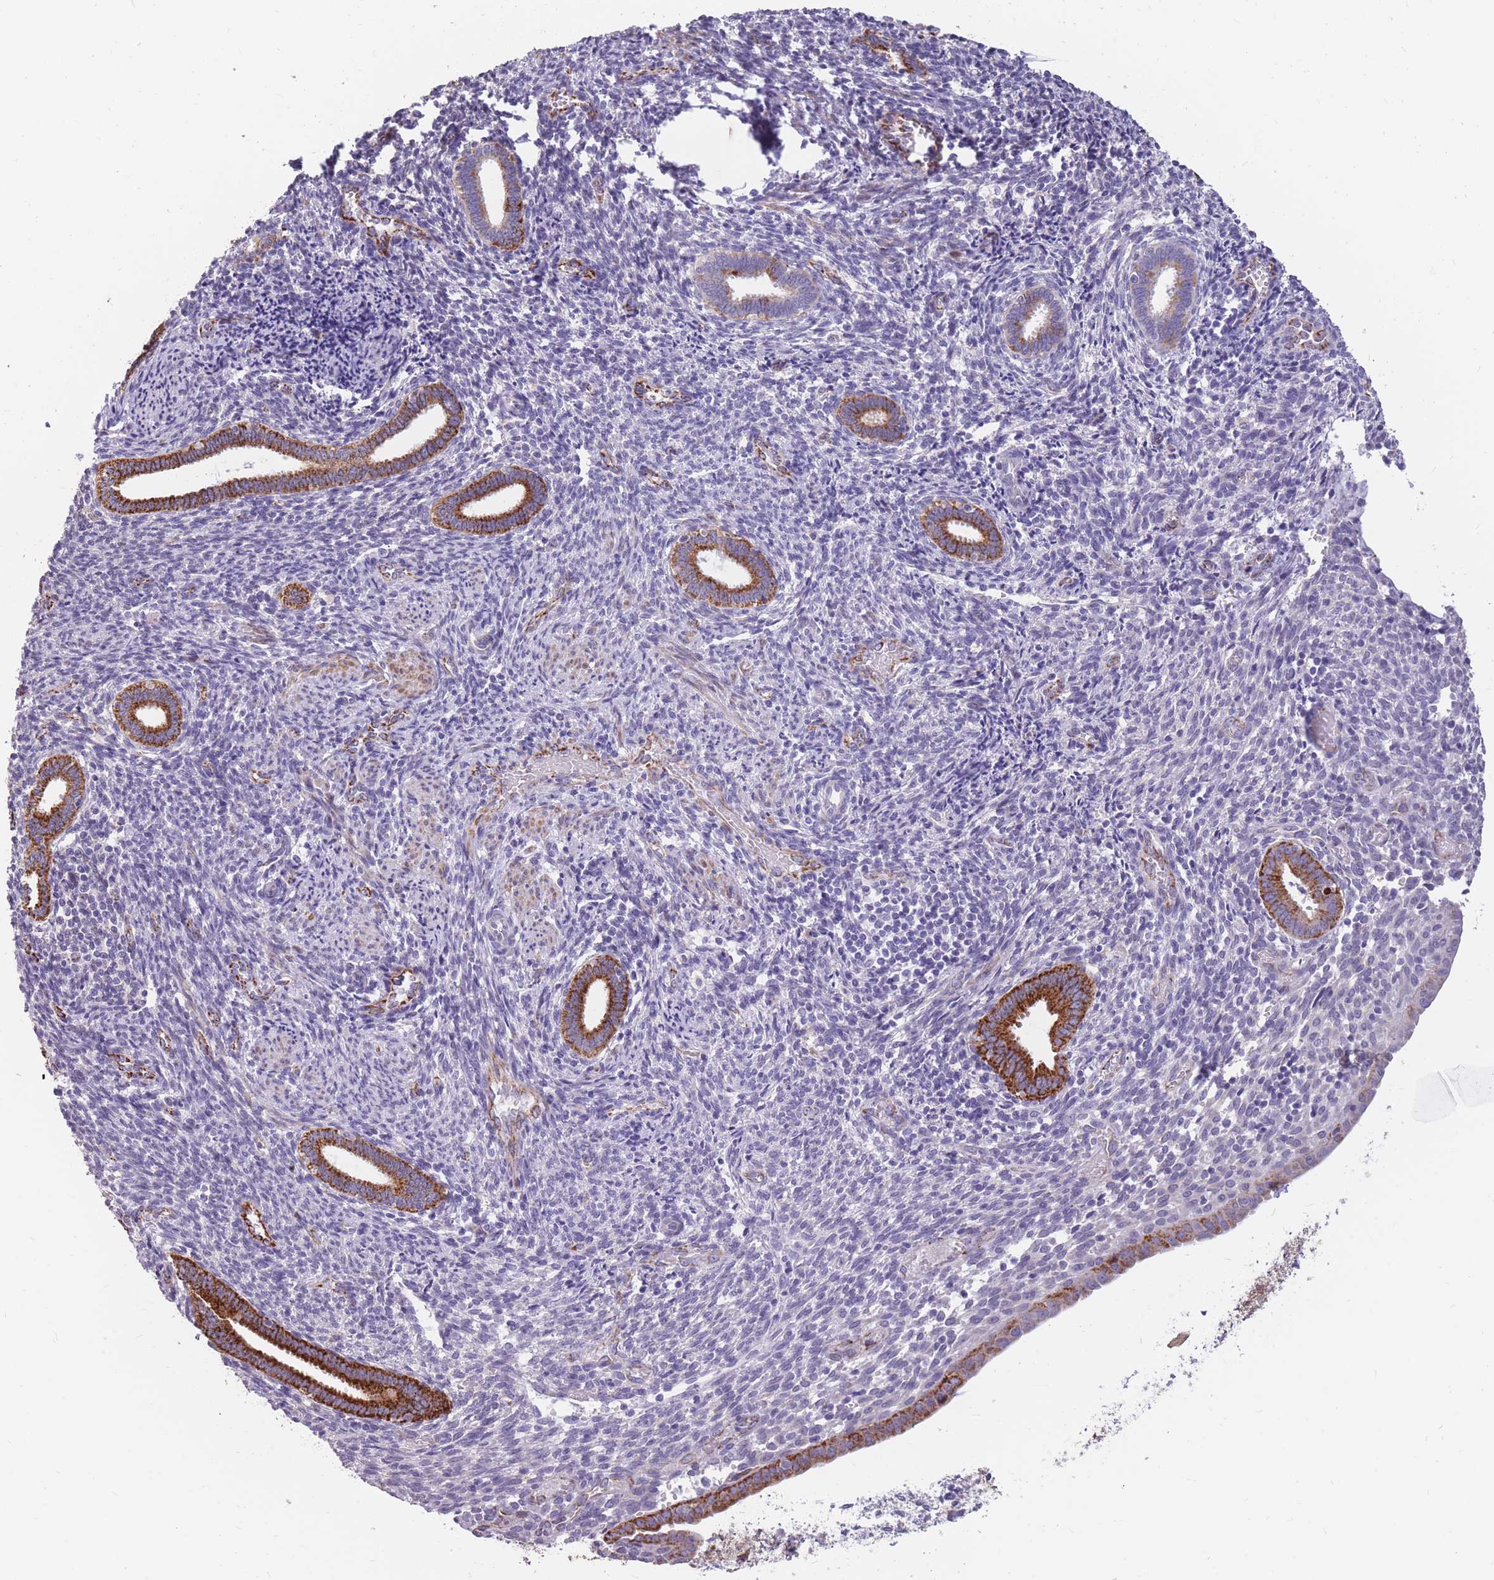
{"staining": {"intensity": "negative", "quantity": "none", "location": "none"}, "tissue": "endometrium", "cell_type": "Cells in endometrial stroma", "image_type": "normal", "snomed": [{"axis": "morphology", "description": "Normal tissue, NOS"}, {"axis": "topography", "description": "Endometrium"}], "caption": "Immunohistochemistry (IHC) of benign human endometrium exhibits no staining in cells in endometrial stroma.", "gene": "RNF170", "patient": {"sex": "female", "age": 32}}